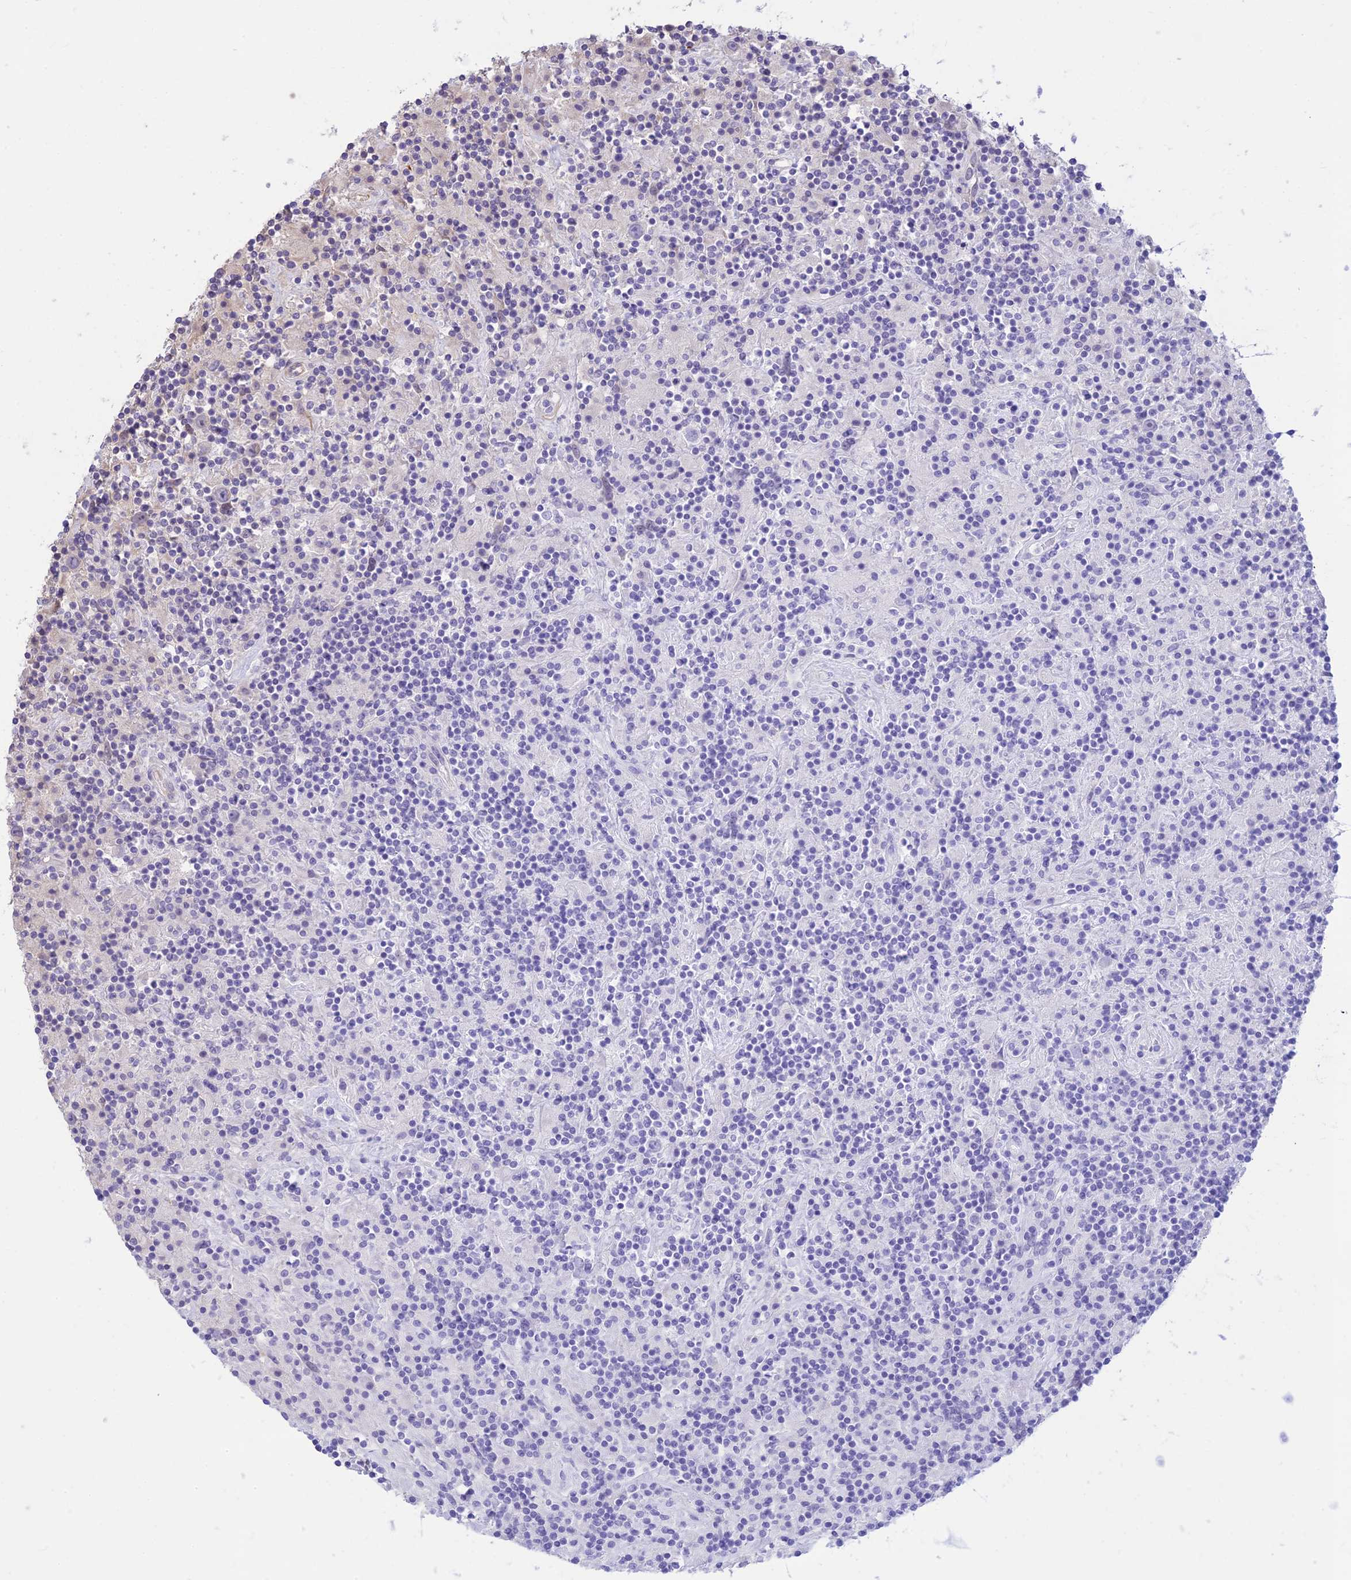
{"staining": {"intensity": "negative", "quantity": "none", "location": "none"}, "tissue": "lymphoma", "cell_type": "Tumor cells", "image_type": "cancer", "snomed": [{"axis": "morphology", "description": "Hodgkin's disease, NOS"}, {"axis": "topography", "description": "Lymph node"}], "caption": "Tumor cells show no significant protein staining in Hodgkin's disease. (Brightfield microscopy of DAB (3,3'-diaminobenzidine) immunohistochemistry at high magnification).", "gene": "ST8SIA5", "patient": {"sex": "male", "age": 70}}